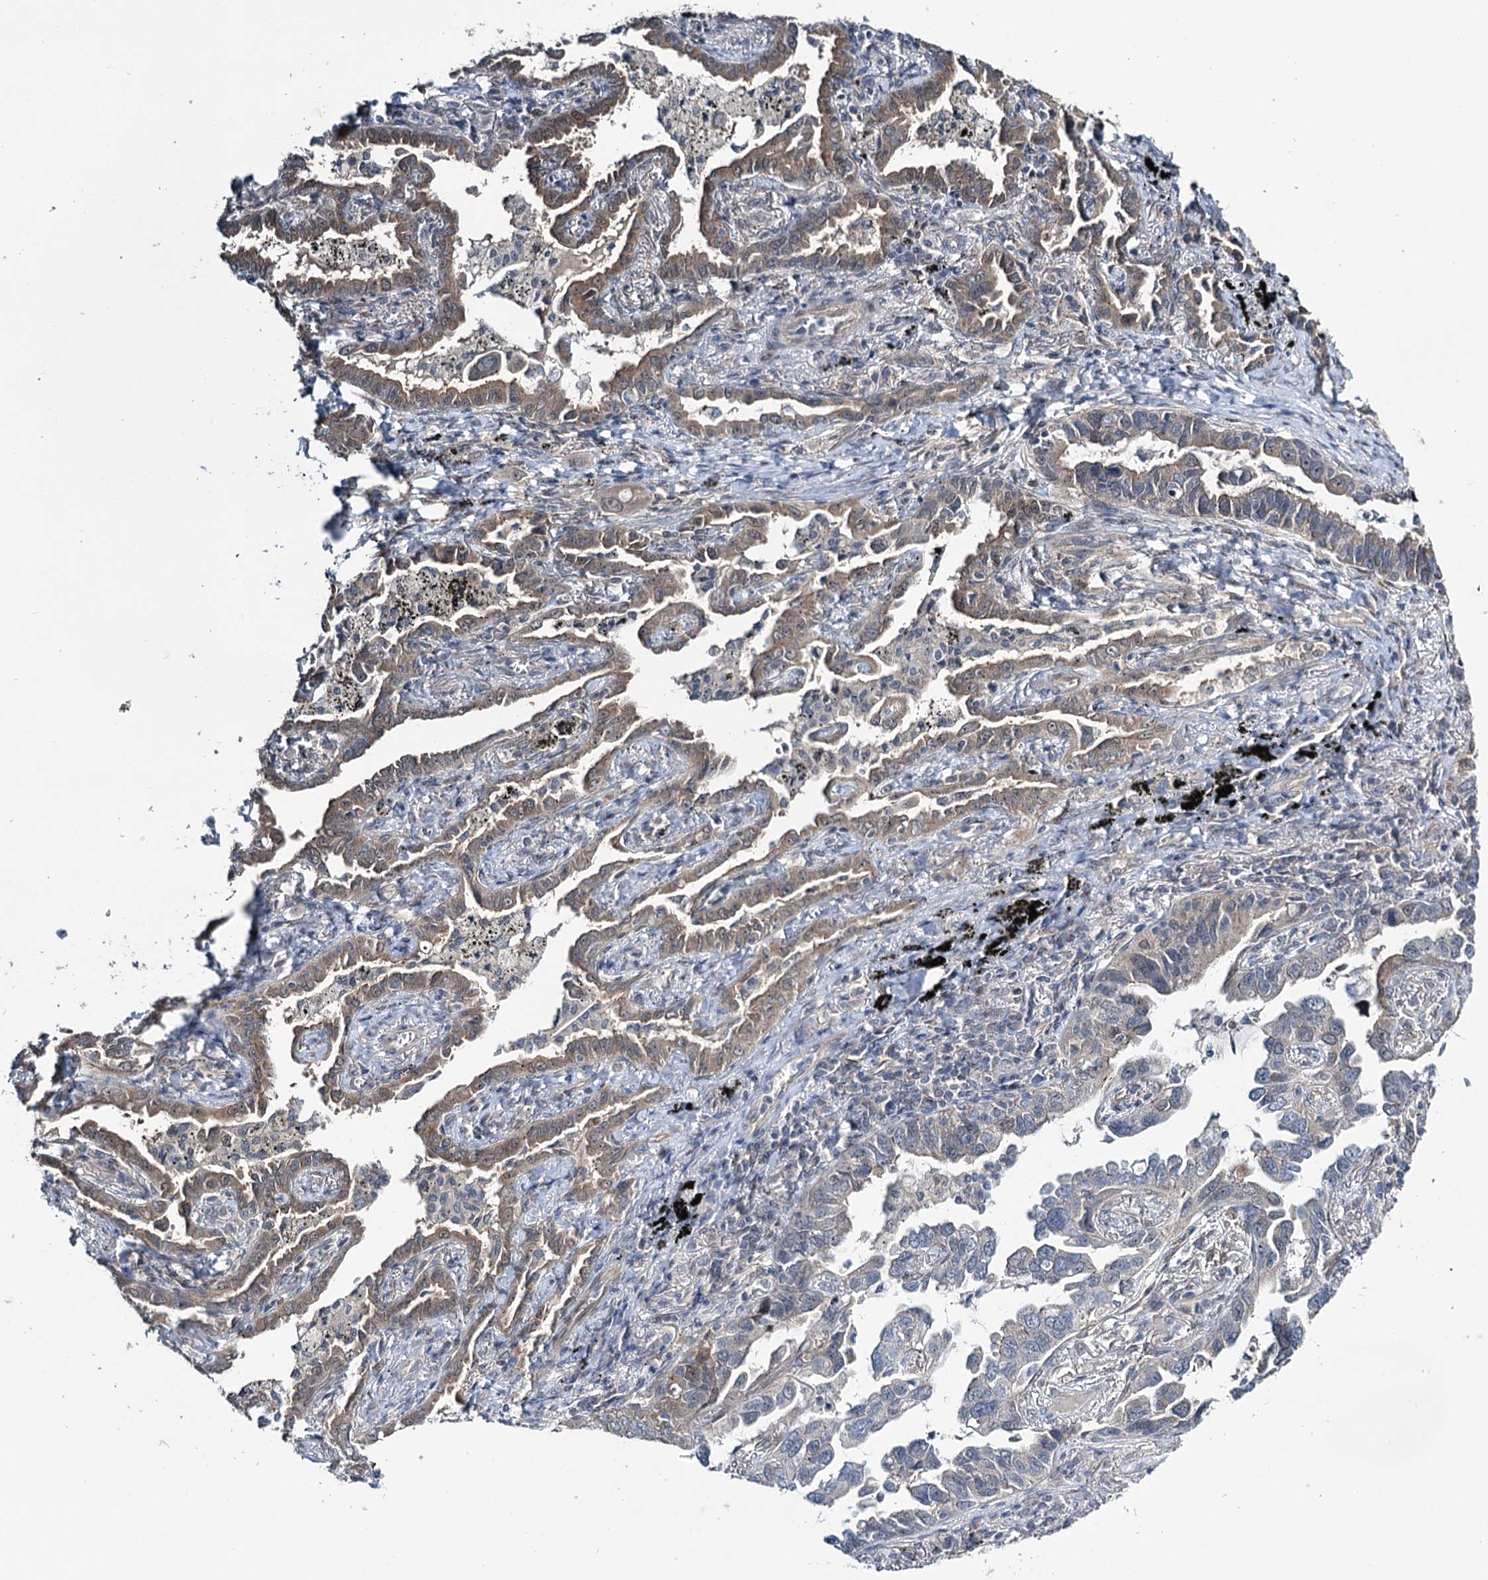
{"staining": {"intensity": "moderate", "quantity": "25%-75%", "location": "cytoplasmic/membranous"}, "tissue": "lung cancer", "cell_type": "Tumor cells", "image_type": "cancer", "snomed": [{"axis": "morphology", "description": "Adenocarcinoma, NOS"}, {"axis": "topography", "description": "Lung"}], "caption": "The histopathology image exhibits staining of lung cancer (adenocarcinoma), revealing moderate cytoplasmic/membranous protein expression (brown color) within tumor cells. (Stains: DAB in brown, nuclei in blue, Microscopy: brightfield microscopy at high magnification).", "gene": "DCUN1D4", "patient": {"sex": "male", "age": 67}}